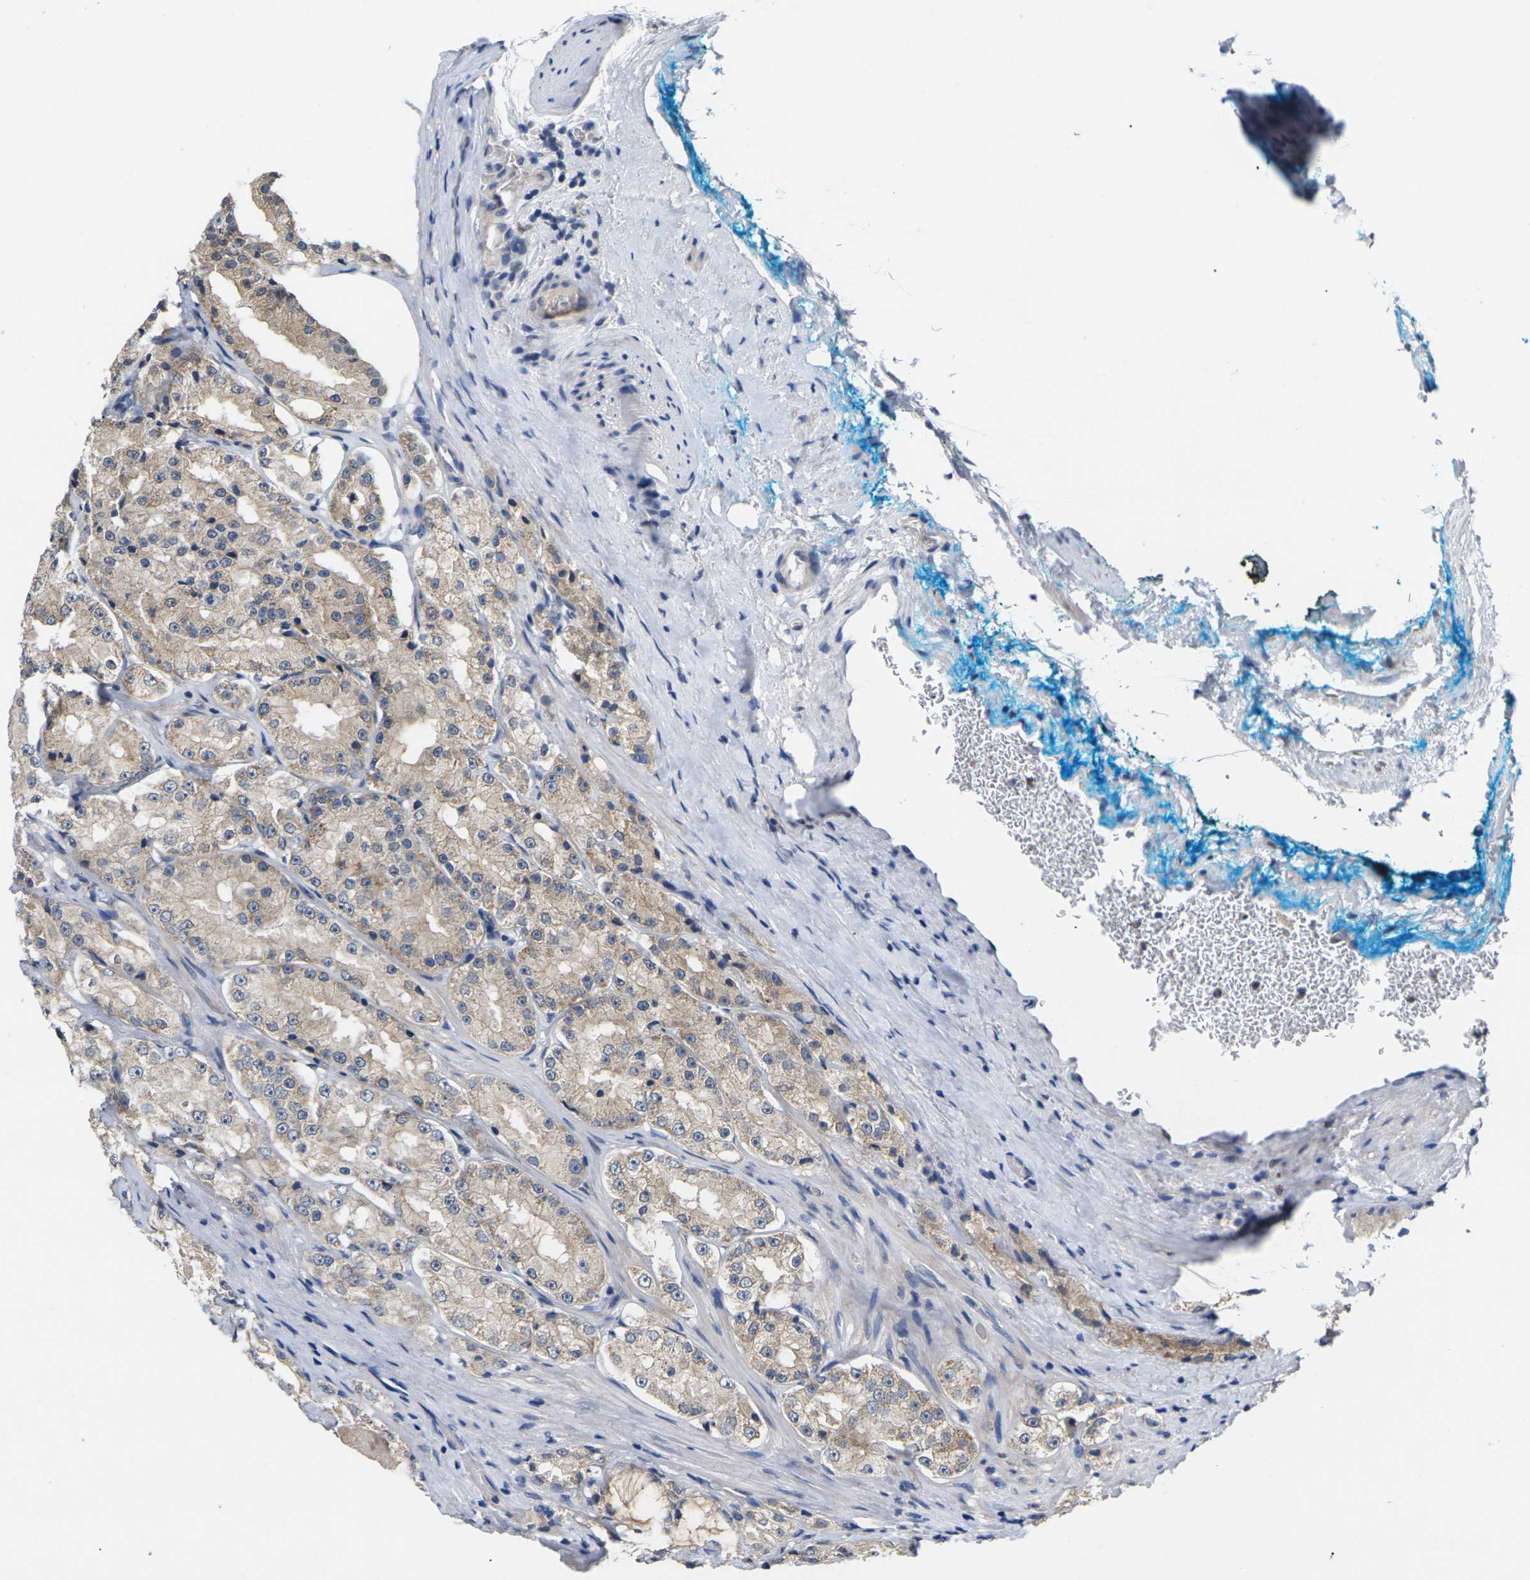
{"staining": {"intensity": "weak", "quantity": ">75%", "location": "cytoplasmic/membranous"}, "tissue": "prostate cancer", "cell_type": "Tumor cells", "image_type": "cancer", "snomed": [{"axis": "morphology", "description": "Adenocarcinoma, High grade"}, {"axis": "topography", "description": "Prostate"}], "caption": "Human prostate high-grade adenocarcinoma stained with a brown dye displays weak cytoplasmic/membranous positive positivity in about >75% of tumor cells.", "gene": "SLC2A2", "patient": {"sex": "male", "age": 73}}